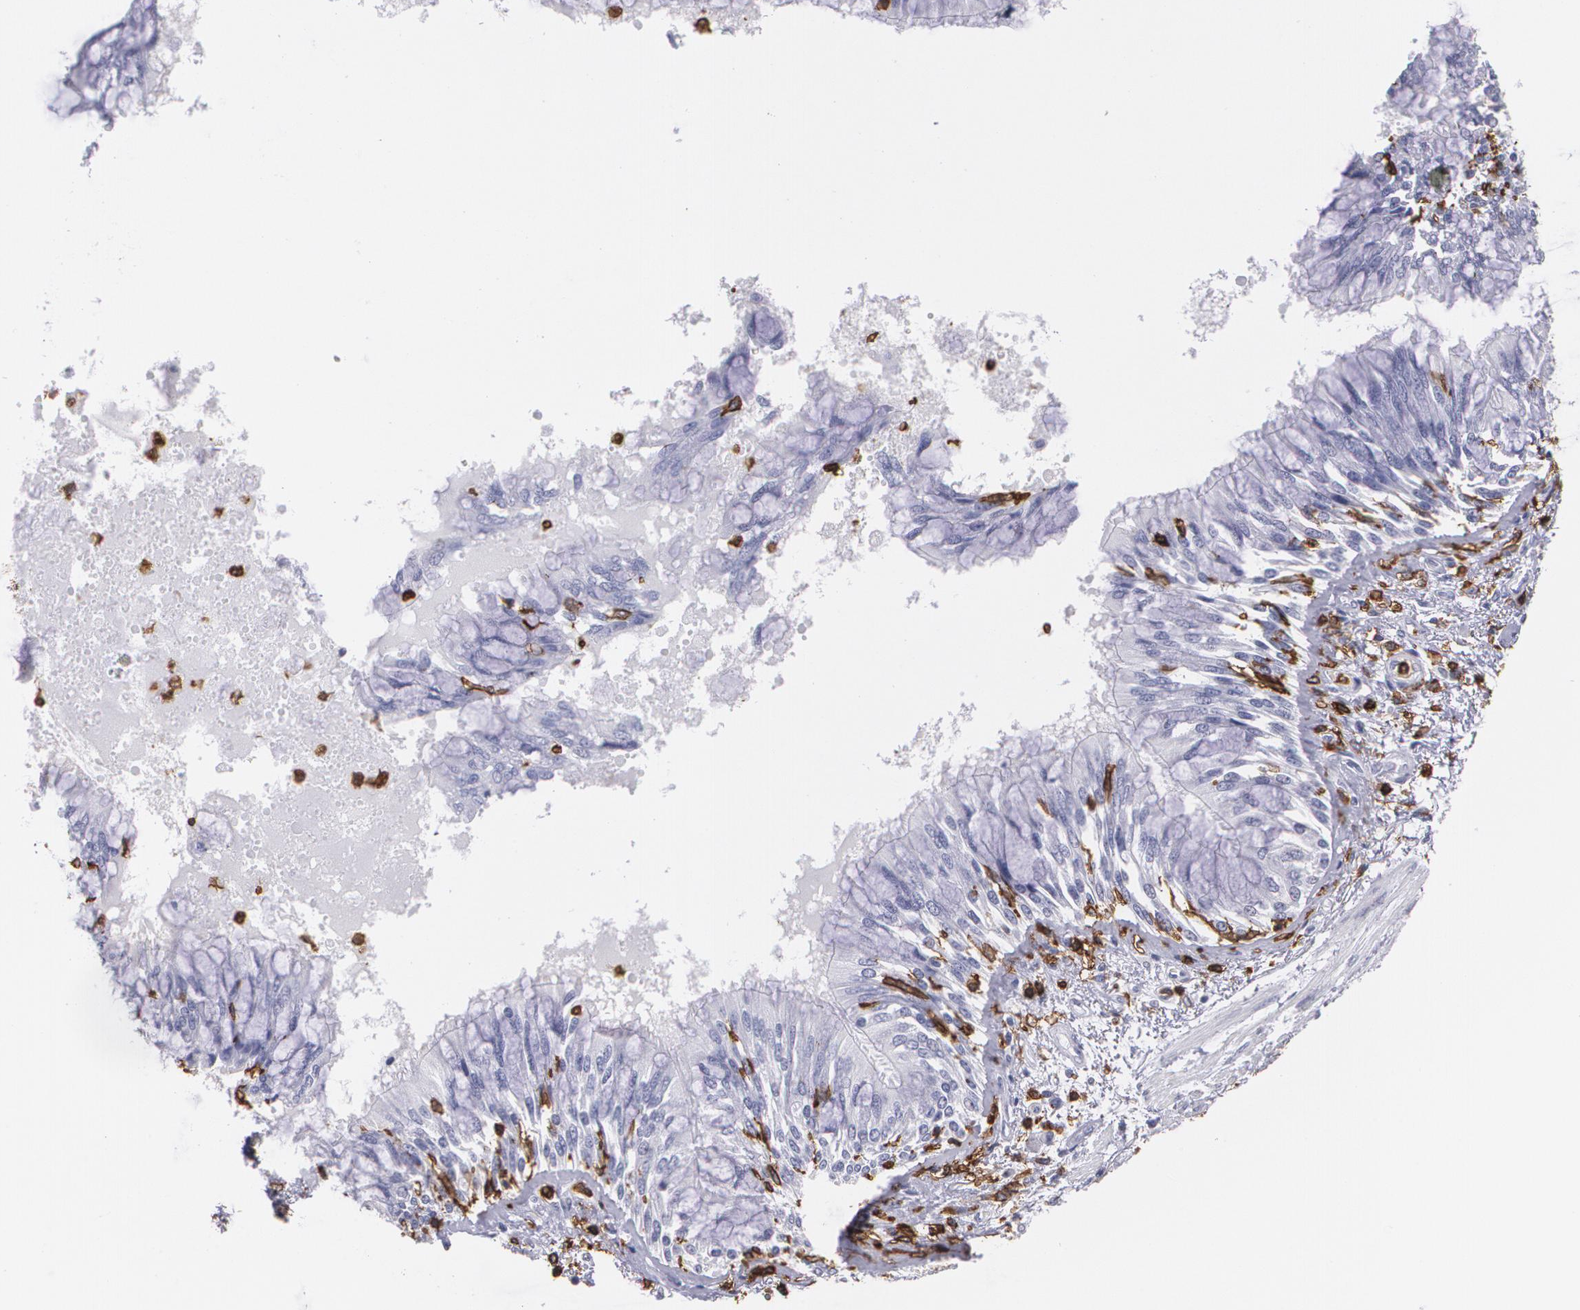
{"staining": {"intensity": "negative", "quantity": "none", "location": "none"}, "tissue": "bronchus", "cell_type": "Respiratory epithelial cells", "image_type": "normal", "snomed": [{"axis": "morphology", "description": "Normal tissue, NOS"}, {"axis": "topography", "description": "Cartilage tissue"}, {"axis": "topography", "description": "Bronchus"}, {"axis": "topography", "description": "Lung"}, {"axis": "topography", "description": "Peripheral nerve tissue"}], "caption": "Human bronchus stained for a protein using immunohistochemistry reveals no positivity in respiratory epithelial cells.", "gene": "PTPRC", "patient": {"sex": "female", "age": 49}}